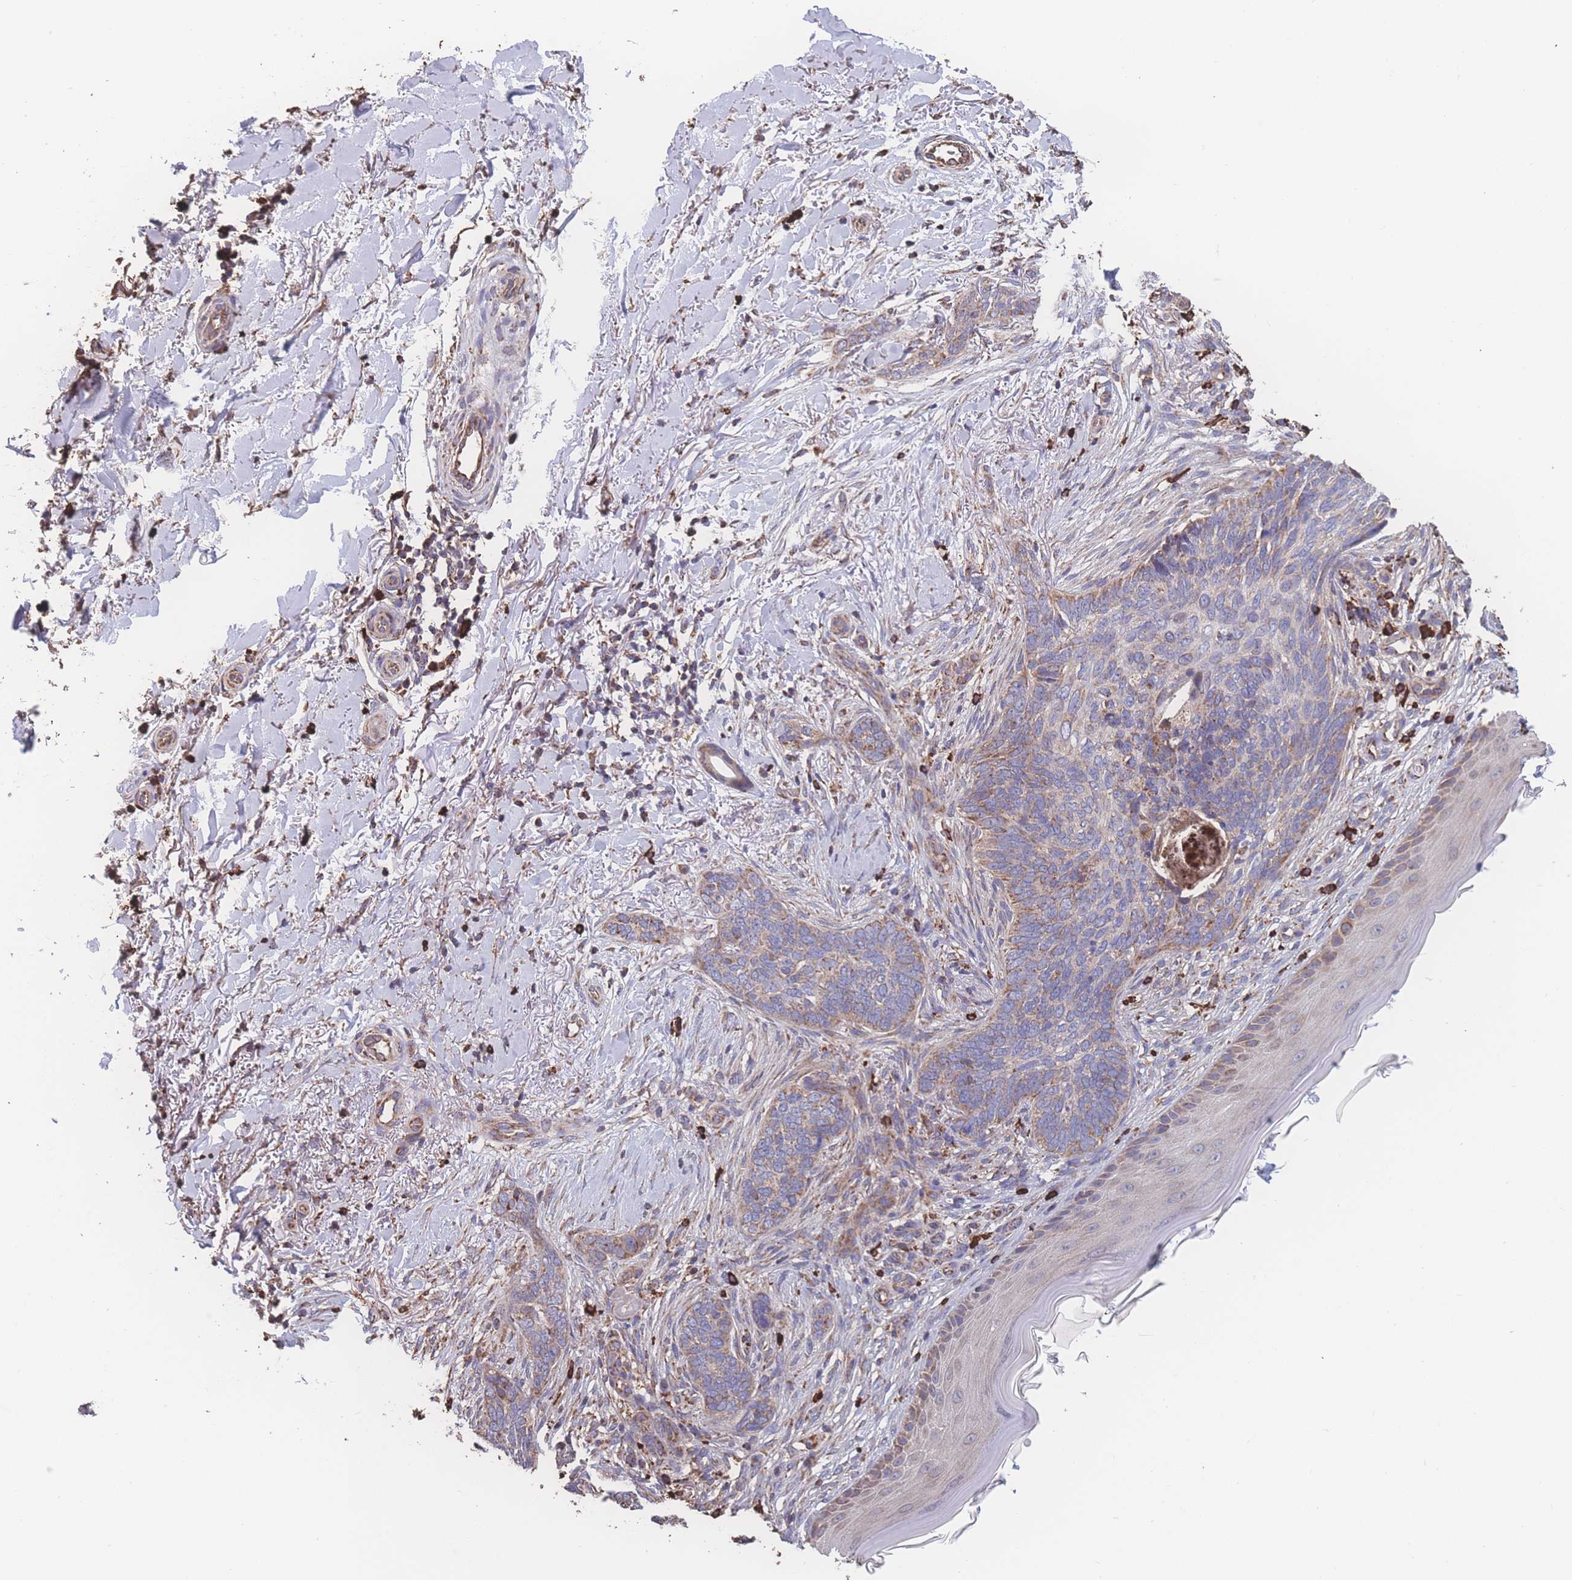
{"staining": {"intensity": "moderate", "quantity": "<25%", "location": "cytoplasmic/membranous"}, "tissue": "skin cancer", "cell_type": "Tumor cells", "image_type": "cancer", "snomed": [{"axis": "morphology", "description": "Normal tissue, NOS"}, {"axis": "morphology", "description": "Basal cell carcinoma"}, {"axis": "topography", "description": "Skin"}], "caption": "Skin cancer stained for a protein reveals moderate cytoplasmic/membranous positivity in tumor cells.", "gene": "SGSM3", "patient": {"sex": "female", "age": 67}}